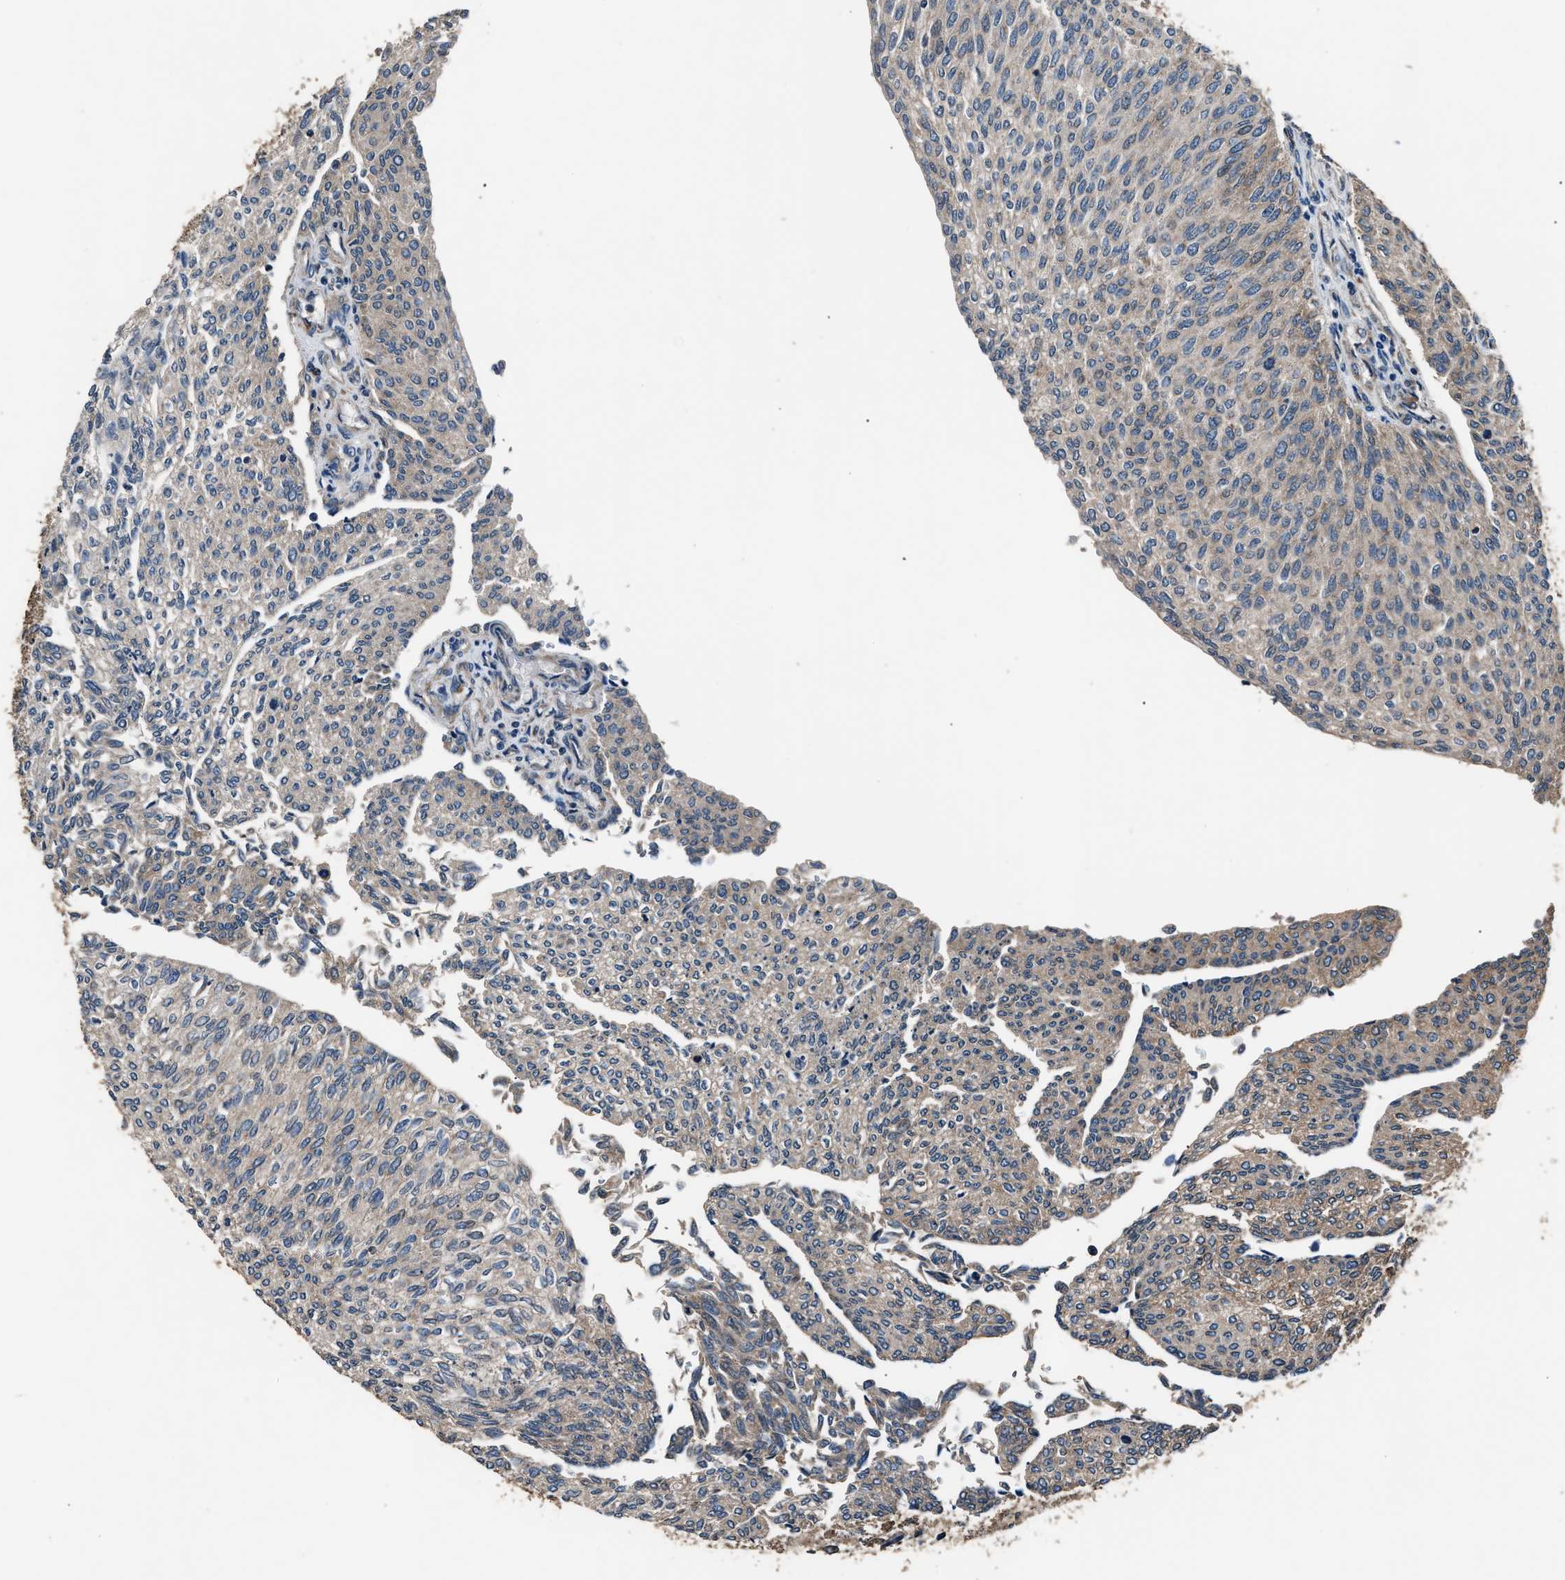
{"staining": {"intensity": "strong", "quantity": "25%-75%", "location": "cytoplasmic/membranous"}, "tissue": "urothelial cancer", "cell_type": "Tumor cells", "image_type": "cancer", "snomed": [{"axis": "morphology", "description": "Urothelial carcinoma, Low grade"}, {"axis": "topography", "description": "Urinary bladder"}], "caption": "Approximately 25%-75% of tumor cells in human urothelial carcinoma (low-grade) display strong cytoplasmic/membranous protein staining as visualized by brown immunohistochemical staining.", "gene": "IMPDH2", "patient": {"sex": "female", "age": 79}}